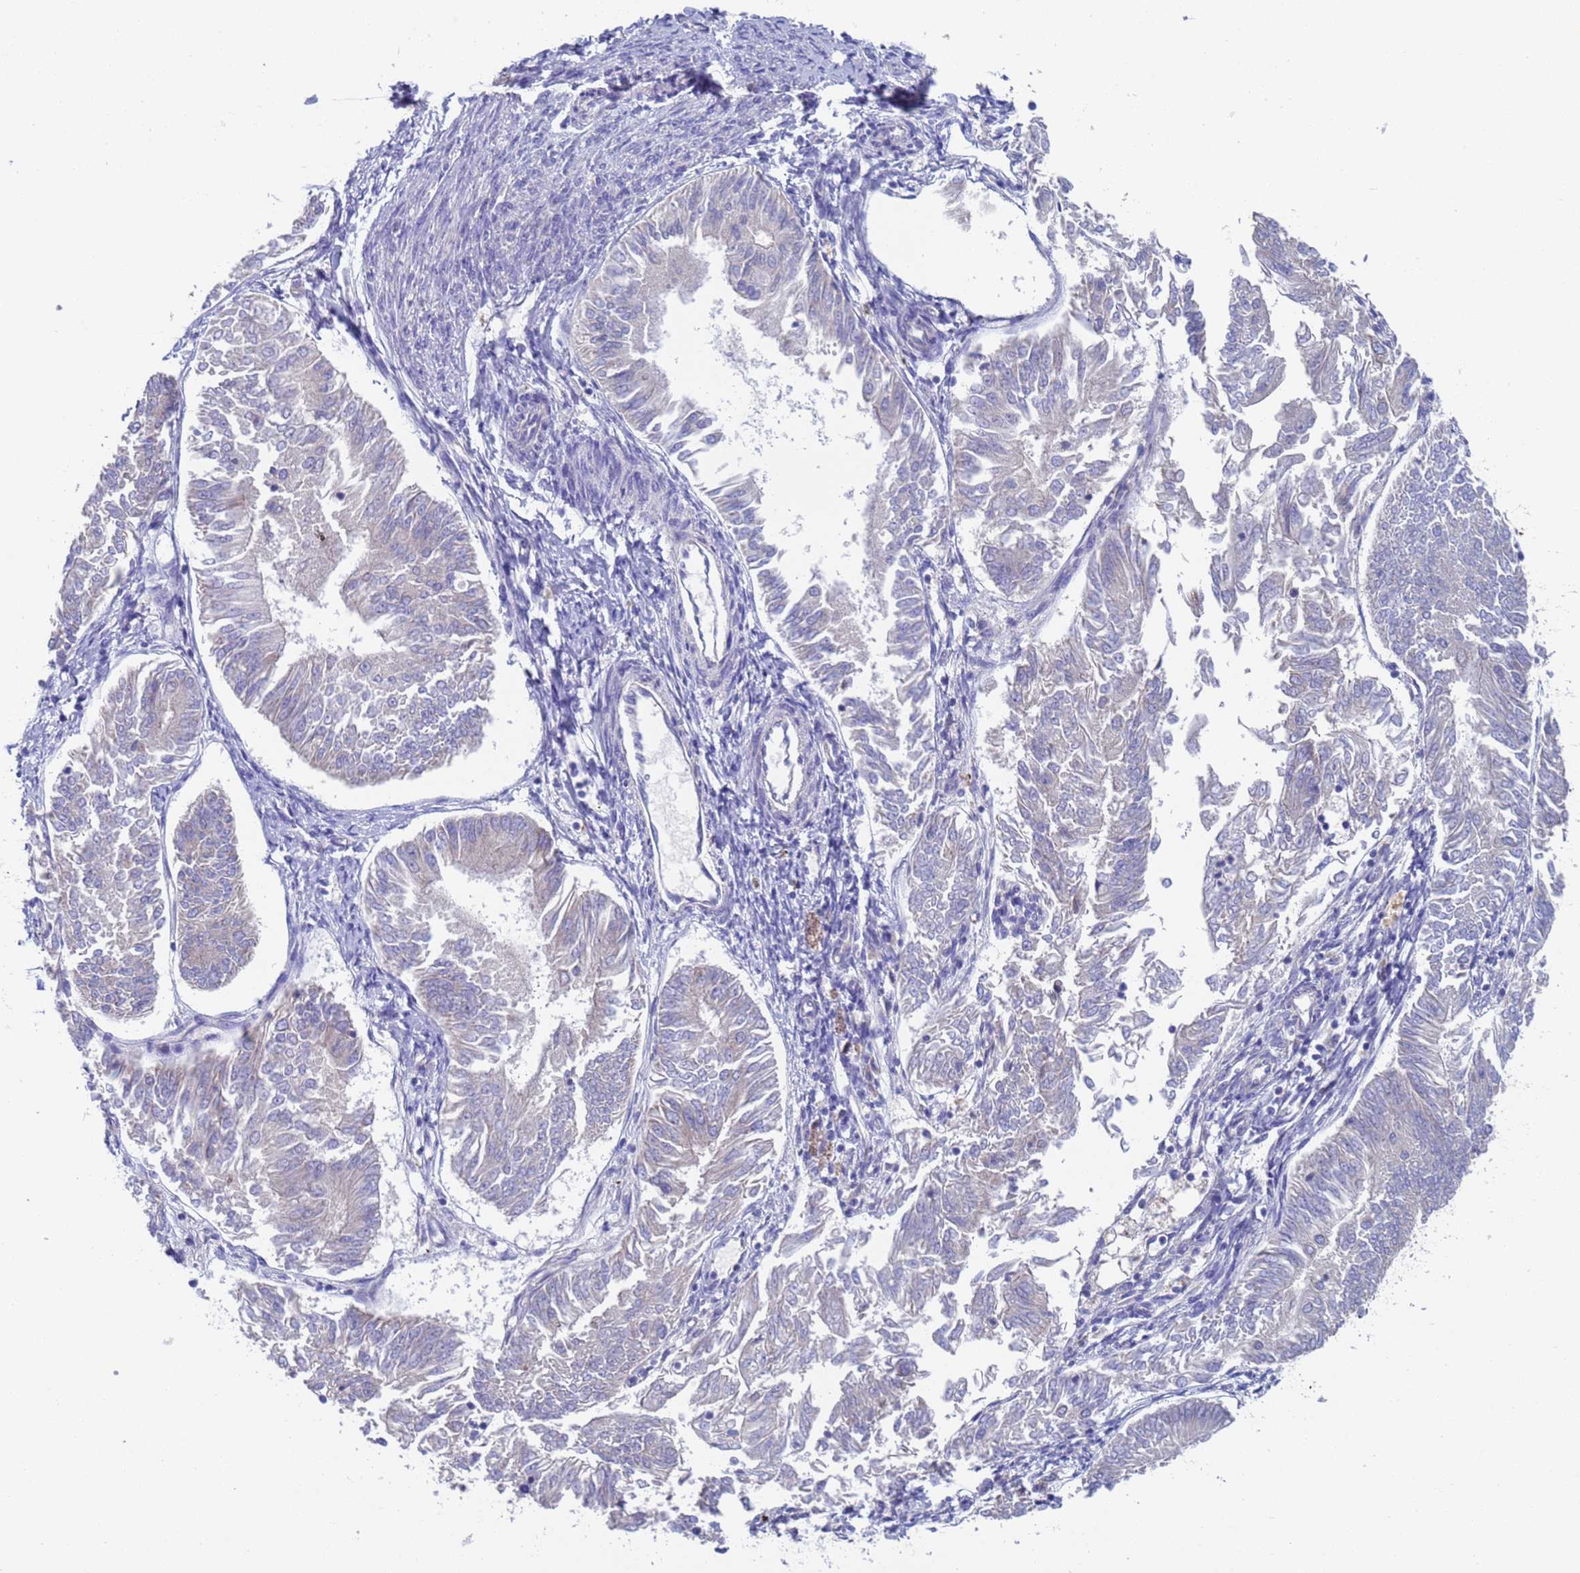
{"staining": {"intensity": "negative", "quantity": "none", "location": "none"}, "tissue": "endometrial cancer", "cell_type": "Tumor cells", "image_type": "cancer", "snomed": [{"axis": "morphology", "description": "Adenocarcinoma, NOS"}, {"axis": "topography", "description": "Endometrium"}], "caption": "Immunohistochemistry photomicrograph of endometrial adenocarcinoma stained for a protein (brown), which shows no positivity in tumor cells.", "gene": "PET117", "patient": {"sex": "female", "age": 58}}